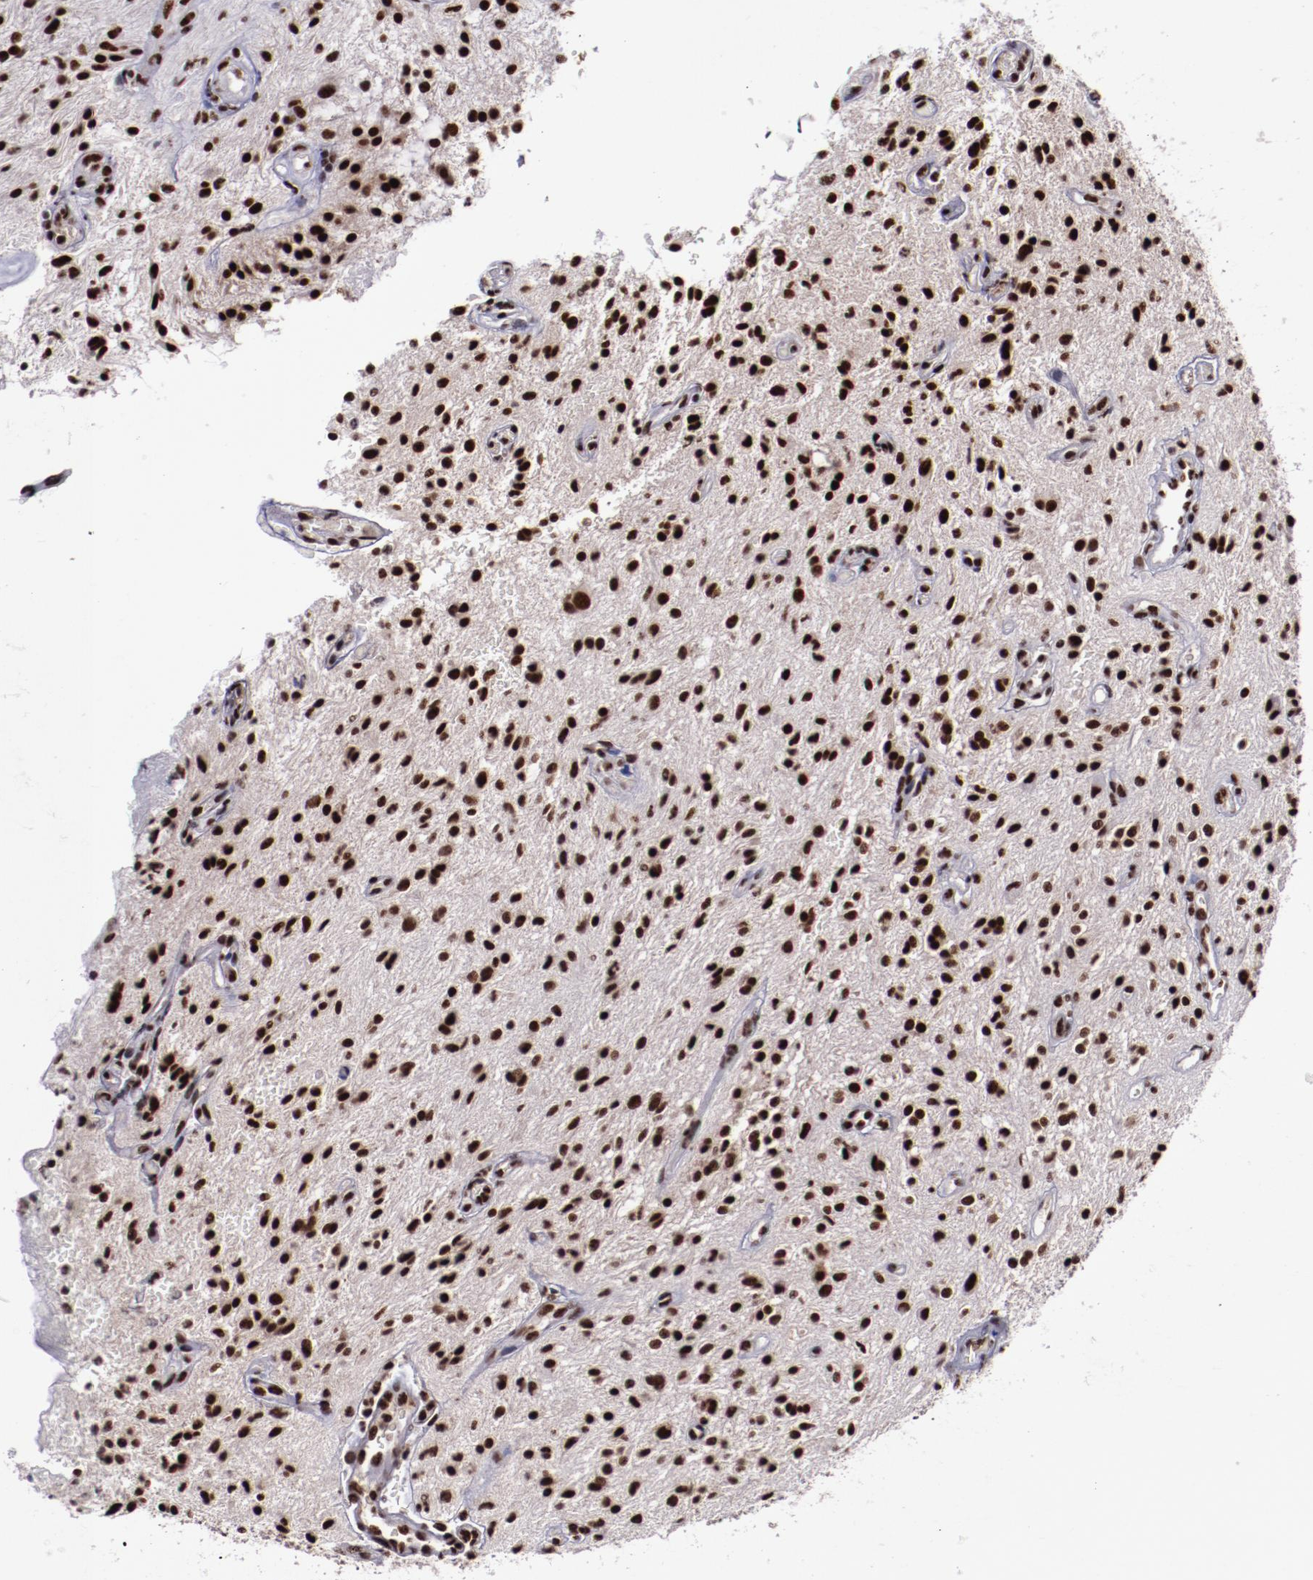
{"staining": {"intensity": "strong", "quantity": ">75%", "location": "nuclear"}, "tissue": "glioma", "cell_type": "Tumor cells", "image_type": "cancer", "snomed": [{"axis": "morphology", "description": "Glioma, malignant, NOS"}, {"axis": "topography", "description": "Cerebellum"}], "caption": "DAB immunohistochemical staining of glioma (malignant) demonstrates strong nuclear protein expression in about >75% of tumor cells. (DAB (3,3'-diaminobenzidine) IHC, brown staining for protein, blue staining for nuclei).", "gene": "ERH", "patient": {"sex": "female", "age": 10}}